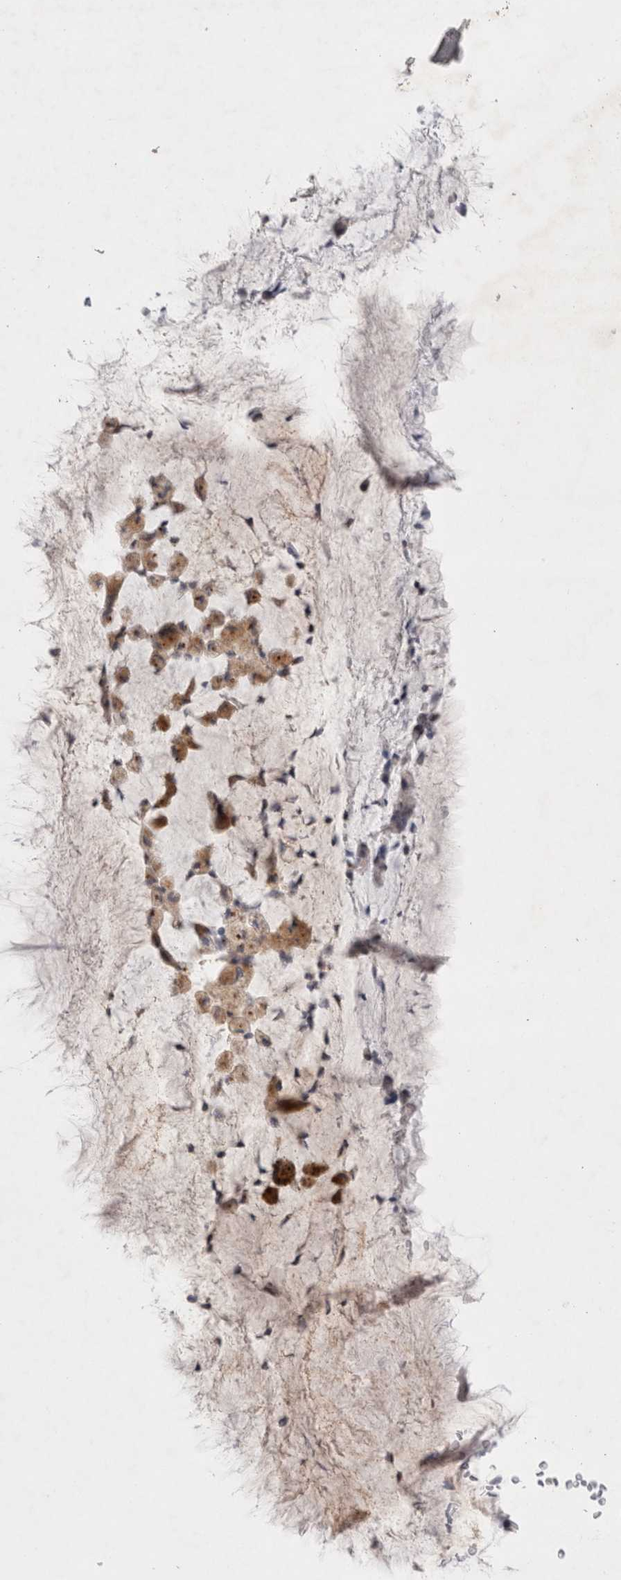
{"staining": {"intensity": "negative", "quantity": "none", "location": "none"}, "tissue": "bronchus", "cell_type": "Respiratory epithelial cells", "image_type": "normal", "snomed": [{"axis": "morphology", "description": "Normal tissue, NOS"}, {"axis": "topography", "description": "Cartilage tissue"}], "caption": "DAB (3,3'-diaminobenzidine) immunohistochemical staining of normal human bronchus exhibits no significant positivity in respiratory epithelial cells. (DAB (3,3'-diaminobenzidine) immunohistochemistry (IHC) with hematoxylin counter stain).", "gene": "BICD2", "patient": {"sex": "female", "age": 63}}